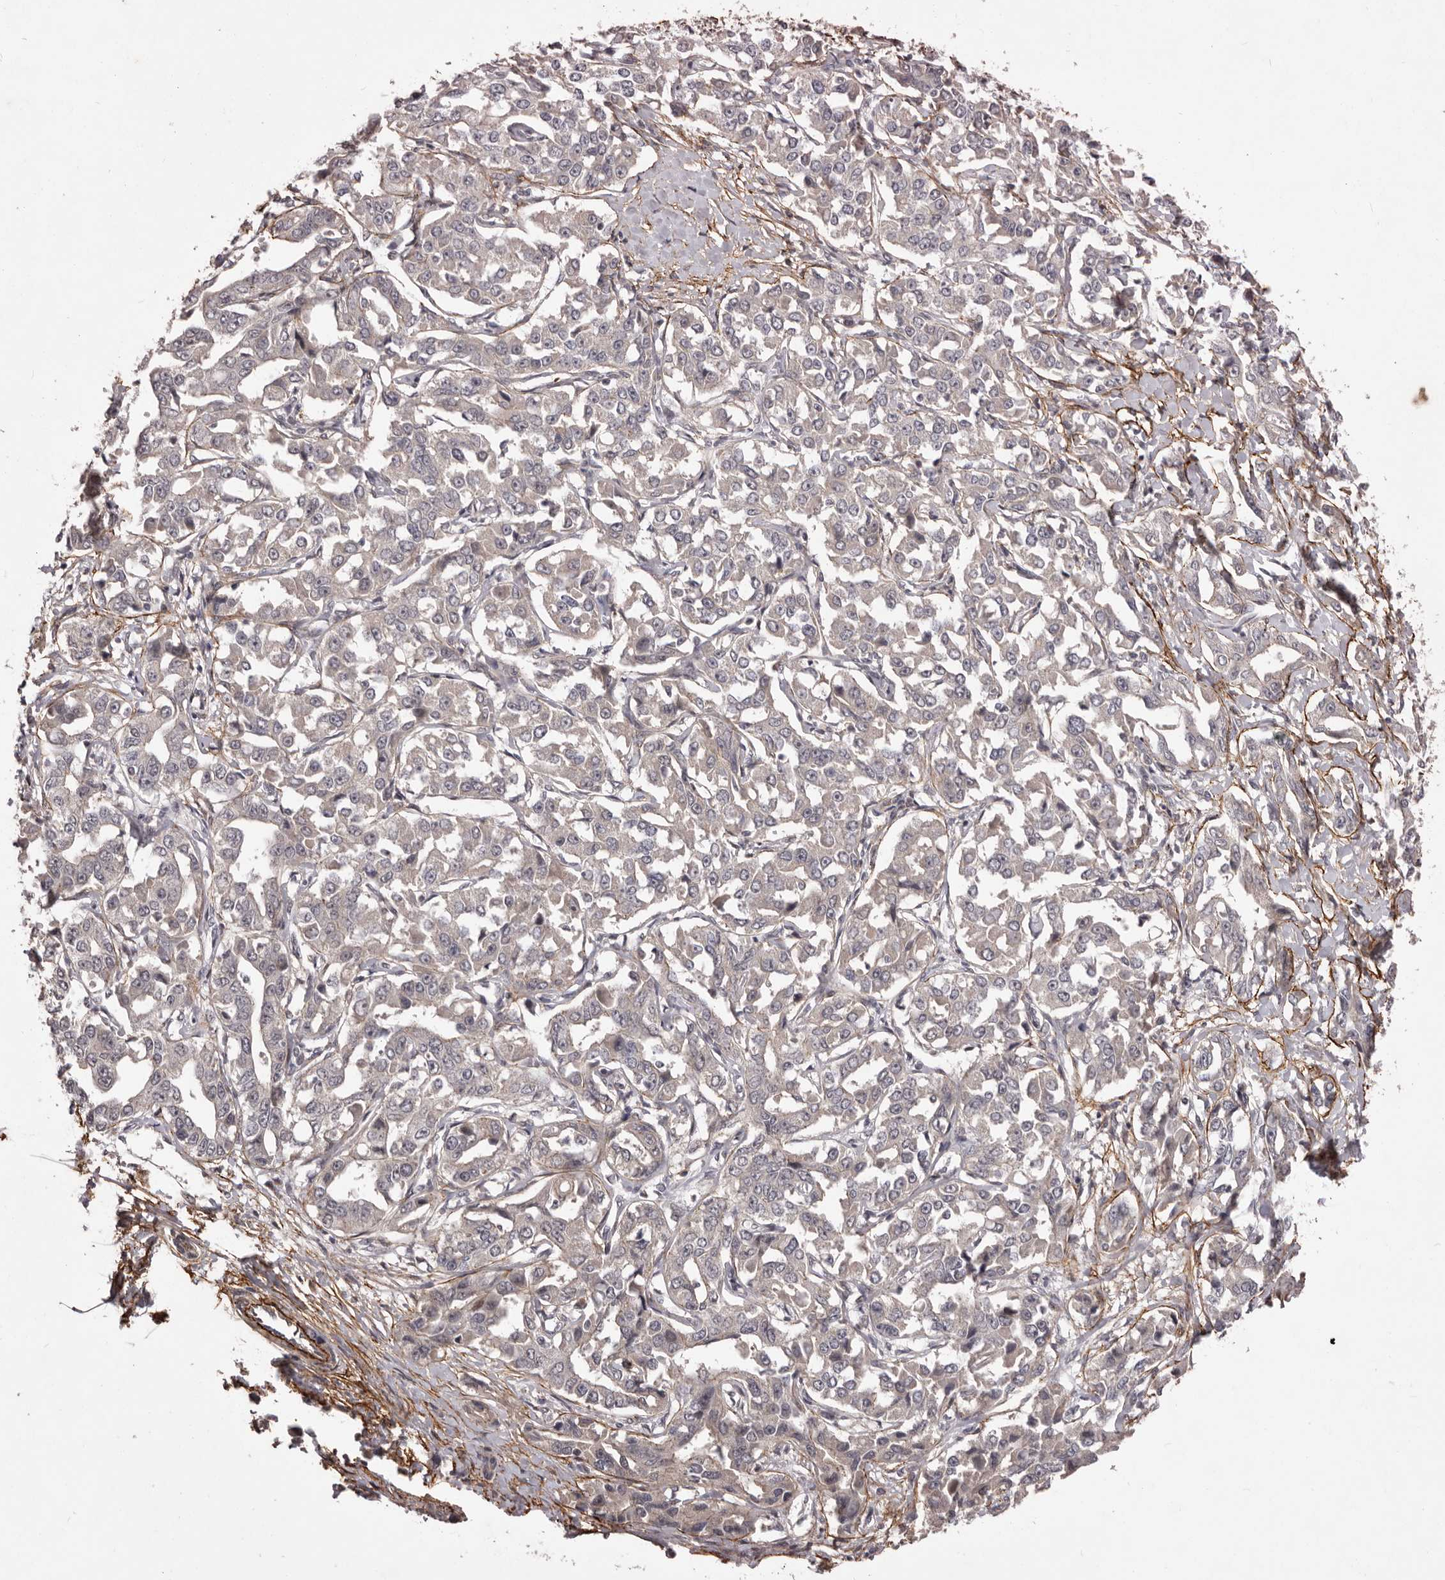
{"staining": {"intensity": "negative", "quantity": "none", "location": "none"}, "tissue": "liver cancer", "cell_type": "Tumor cells", "image_type": "cancer", "snomed": [{"axis": "morphology", "description": "Cholangiocarcinoma"}, {"axis": "topography", "description": "Liver"}], "caption": "Immunohistochemistry histopathology image of liver cancer (cholangiocarcinoma) stained for a protein (brown), which demonstrates no positivity in tumor cells.", "gene": "HBS1L", "patient": {"sex": "male", "age": 59}}